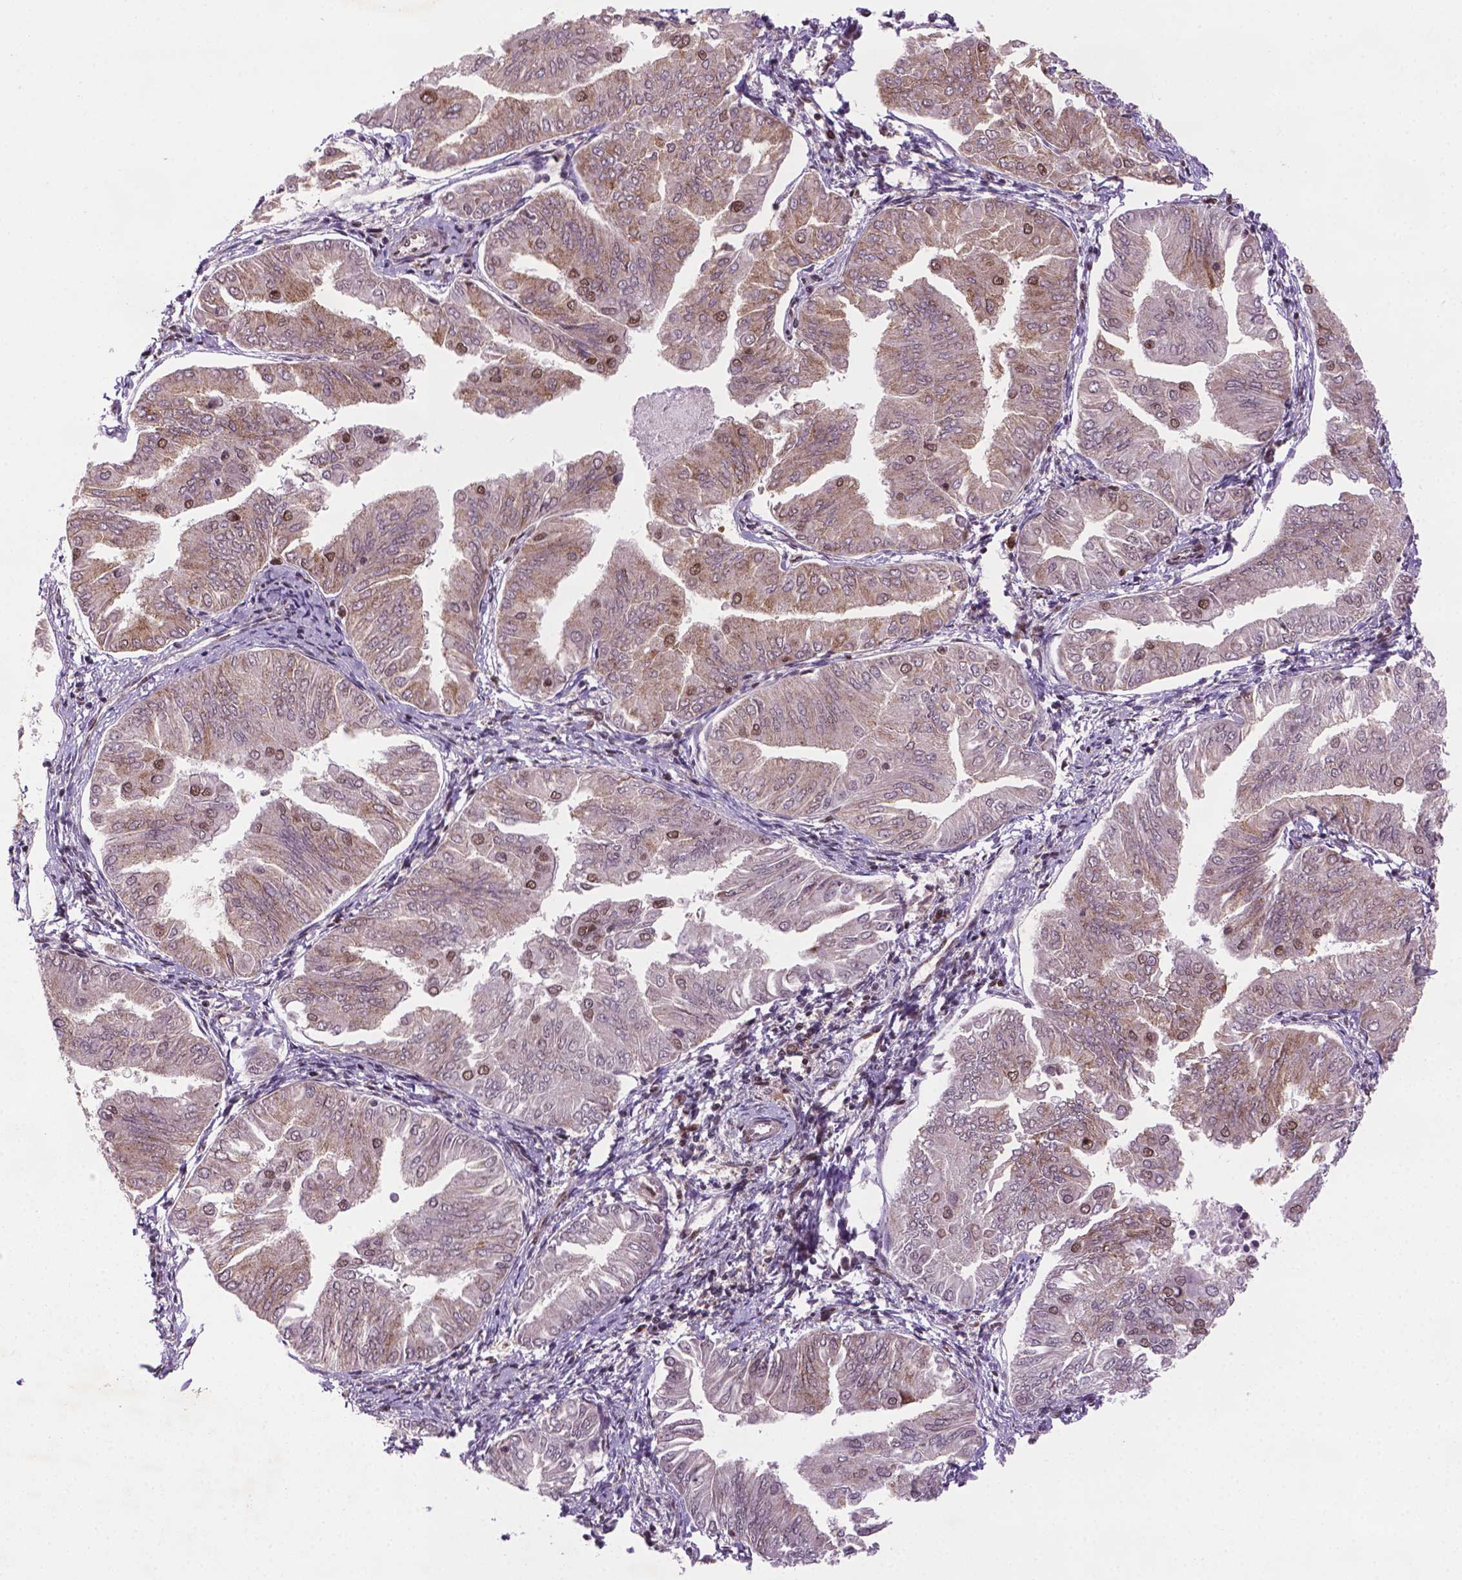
{"staining": {"intensity": "moderate", "quantity": "<25%", "location": "nuclear"}, "tissue": "endometrial cancer", "cell_type": "Tumor cells", "image_type": "cancer", "snomed": [{"axis": "morphology", "description": "Adenocarcinoma, NOS"}, {"axis": "topography", "description": "Endometrium"}], "caption": "Adenocarcinoma (endometrial) tissue reveals moderate nuclear staining in about <25% of tumor cells, visualized by immunohistochemistry.", "gene": "SIRT6", "patient": {"sex": "female", "age": 53}}